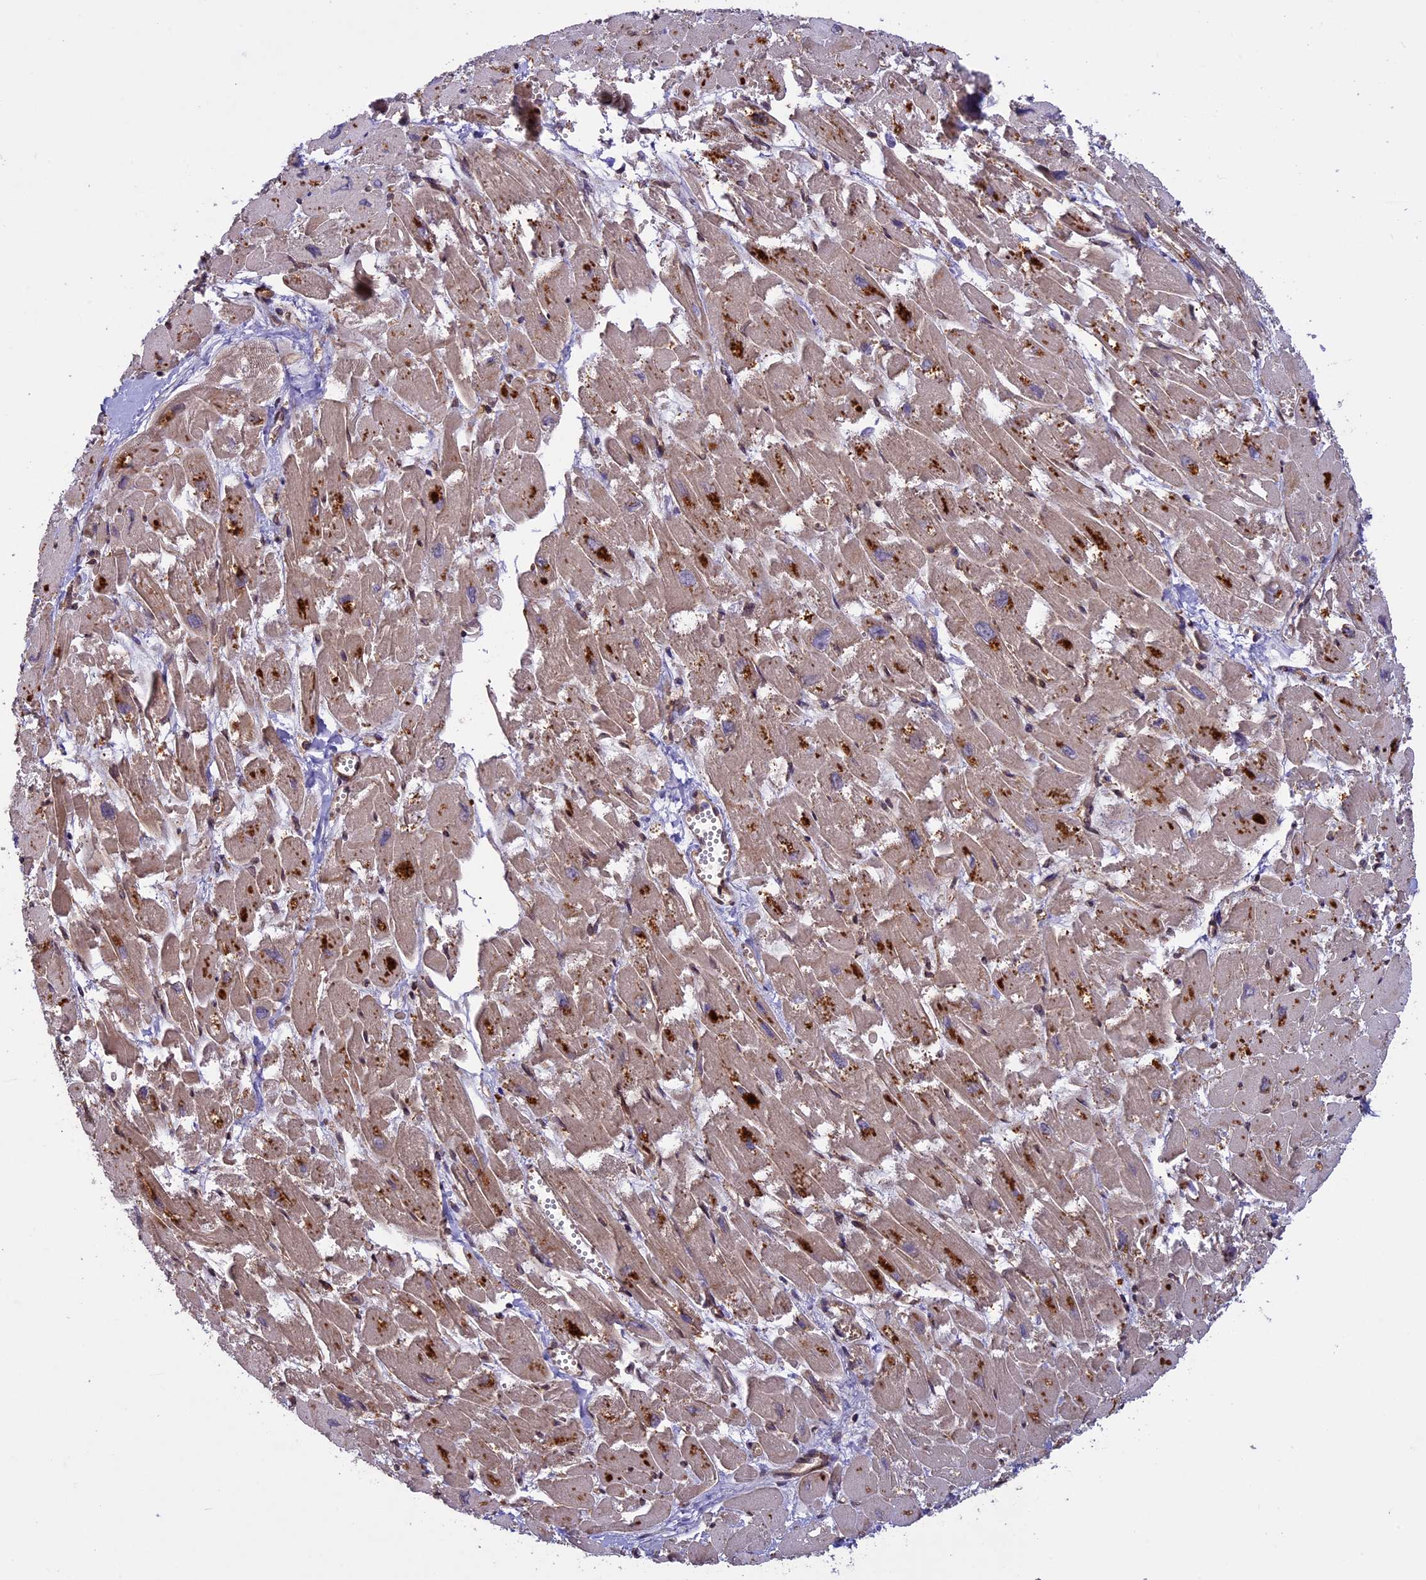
{"staining": {"intensity": "moderate", "quantity": ">75%", "location": "cytoplasmic/membranous"}, "tissue": "heart muscle", "cell_type": "Cardiomyocytes", "image_type": "normal", "snomed": [{"axis": "morphology", "description": "Normal tissue, NOS"}, {"axis": "topography", "description": "Heart"}], "caption": "High-magnification brightfield microscopy of normal heart muscle stained with DAB (3,3'-diaminobenzidine) (brown) and counterstained with hematoxylin (blue). cardiomyocytes exhibit moderate cytoplasmic/membranous staining is present in about>75% of cells.", "gene": "CCDC125", "patient": {"sex": "male", "age": 54}}